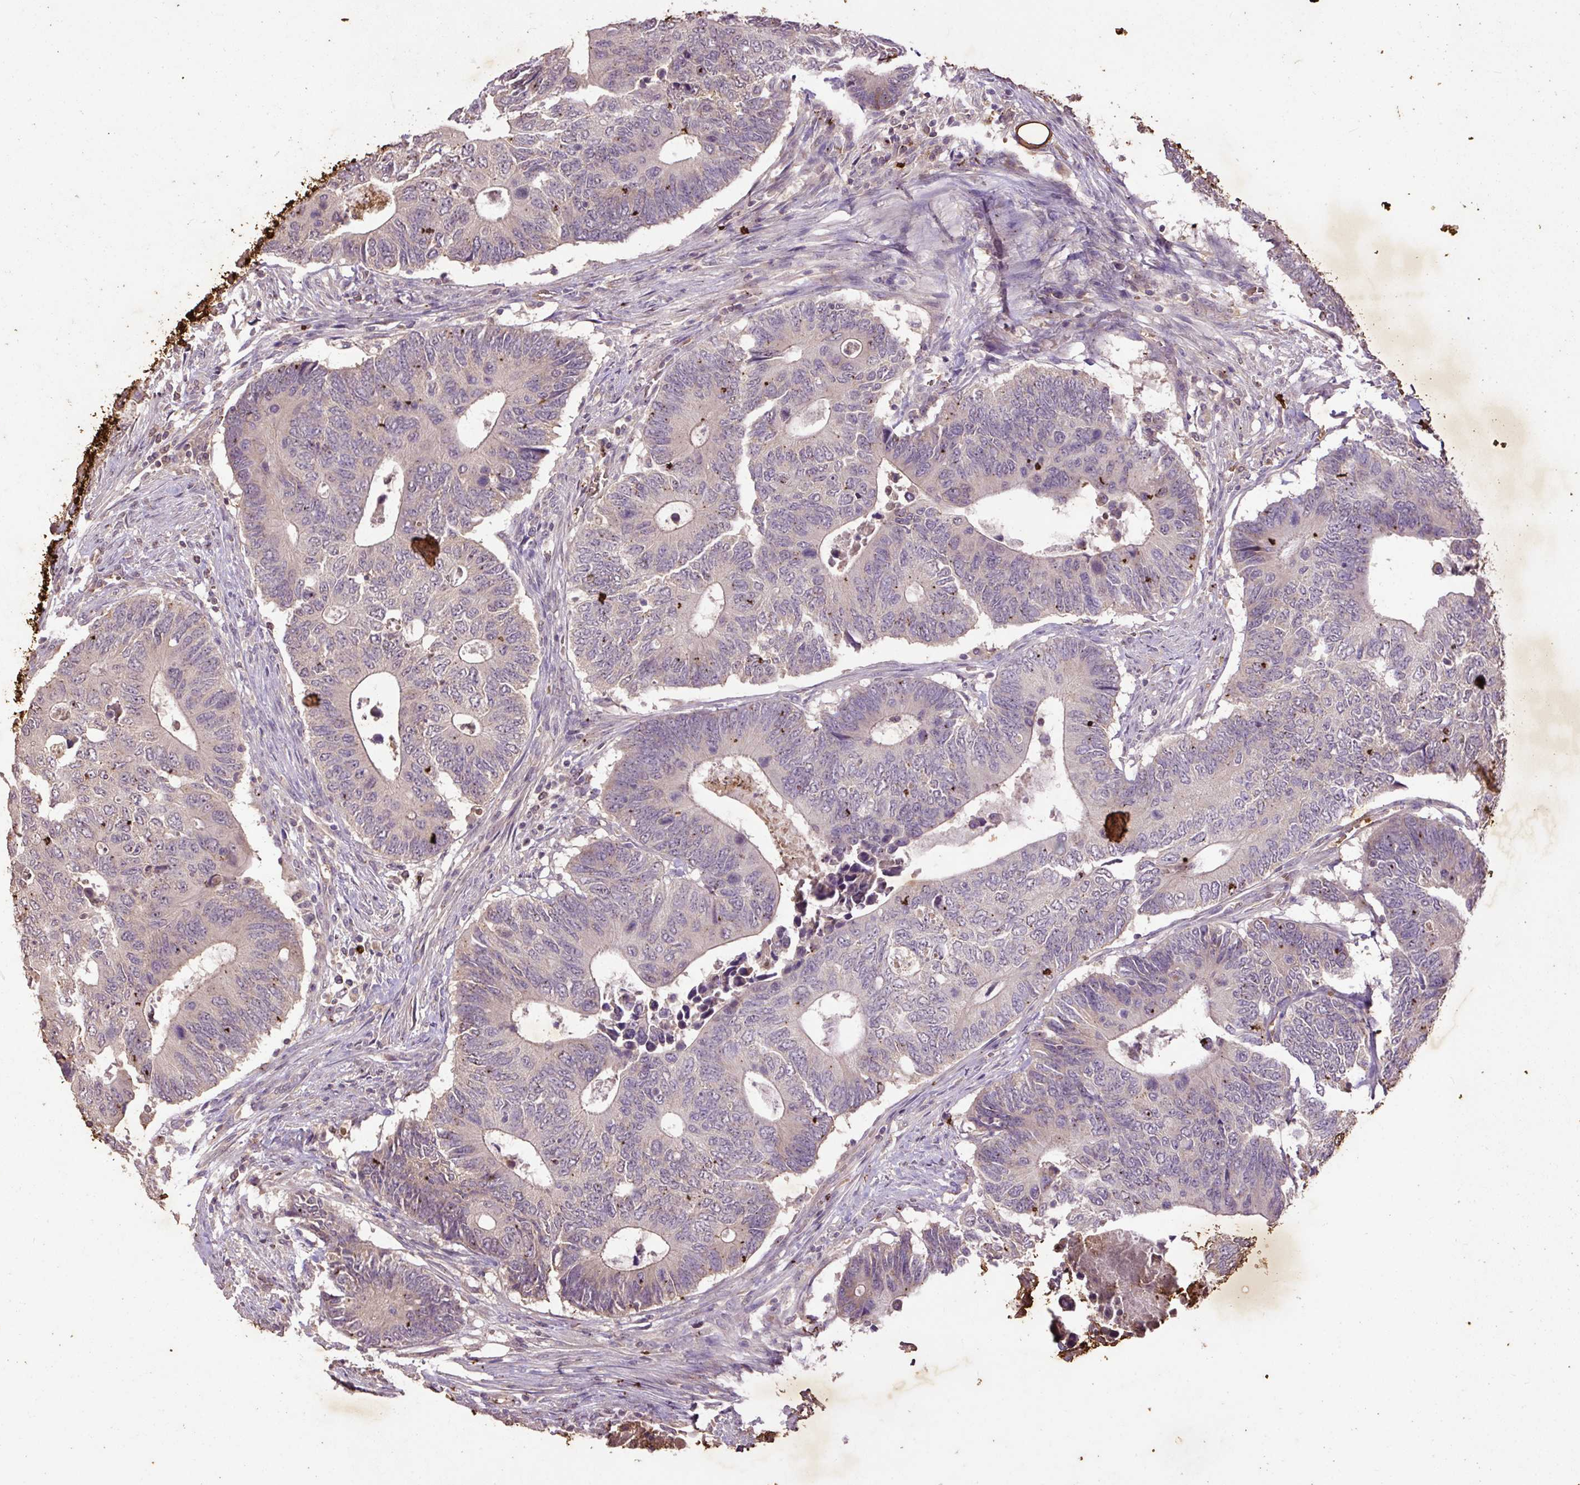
{"staining": {"intensity": "negative", "quantity": "none", "location": "none"}, "tissue": "colorectal cancer", "cell_type": "Tumor cells", "image_type": "cancer", "snomed": [{"axis": "morphology", "description": "Adenocarcinoma, NOS"}, {"axis": "topography", "description": "Colon"}], "caption": "The immunohistochemistry (IHC) histopathology image has no significant staining in tumor cells of adenocarcinoma (colorectal) tissue. (Brightfield microscopy of DAB (3,3'-diaminobenzidine) immunohistochemistry (IHC) at high magnification).", "gene": "LRTM2", "patient": {"sex": "male", "age": 87}}